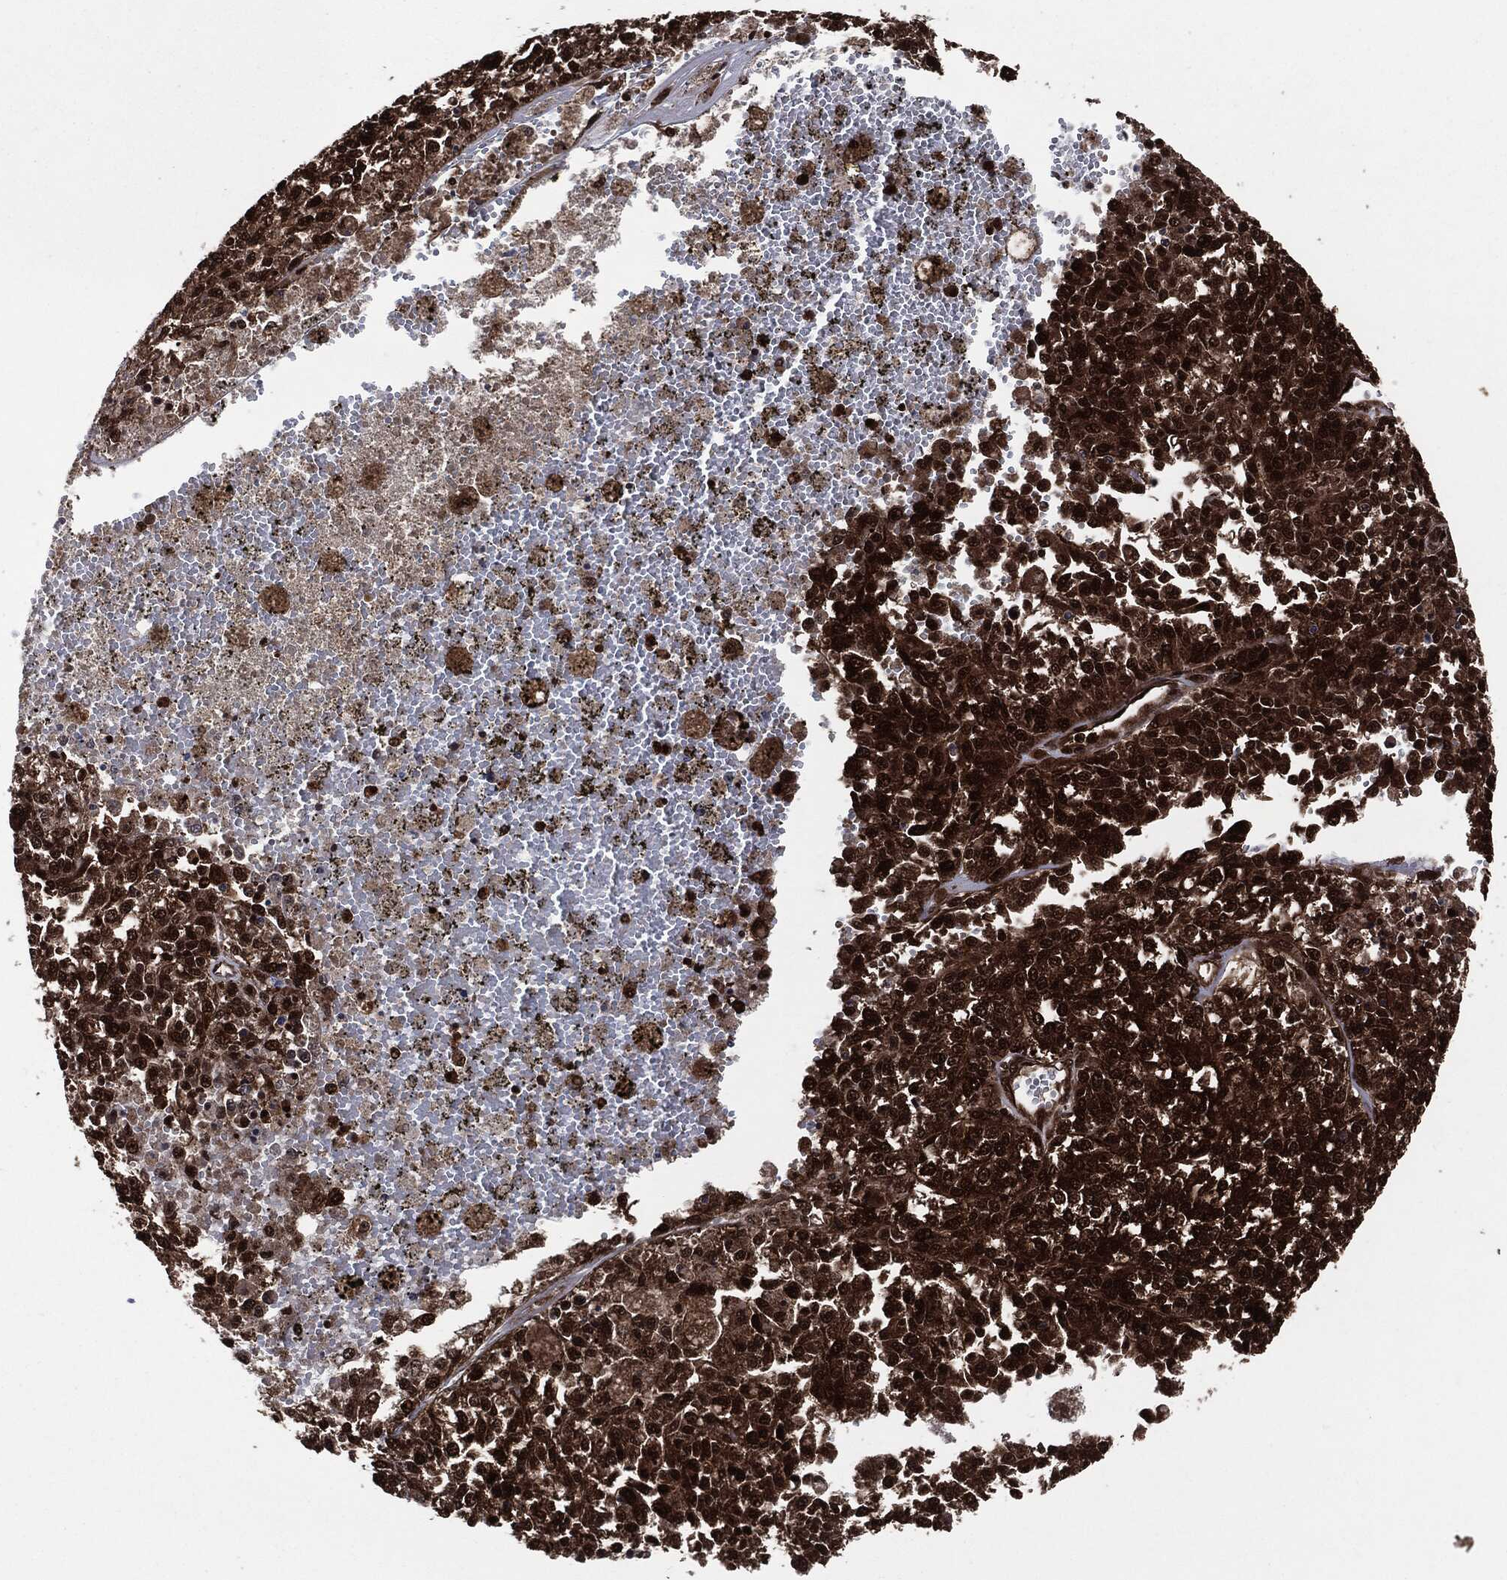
{"staining": {"intensity": "strong", "quantity": ">75%", "location": "cytoplasmic/membranous,nuclear"}, "tissue": "melanoma", "cell_type": "Tumor cells", "image_type": "cancer", "snomed": [{"axis": "morphology", "description": "Malignant melanoma, Metastatic site"}, {"axis": "topography", "description": "Lymph node"}], "caption": "Immunohistochemistry (IHC) histopathology image of melanoma stained for a protein (brown), which displays high levels of strong cytoplasmic/membranous and nuclear expression in approximately >75% of tumor cells.", "gene": "YWHAB", "patient": {"sex": "female", "age": 64}}